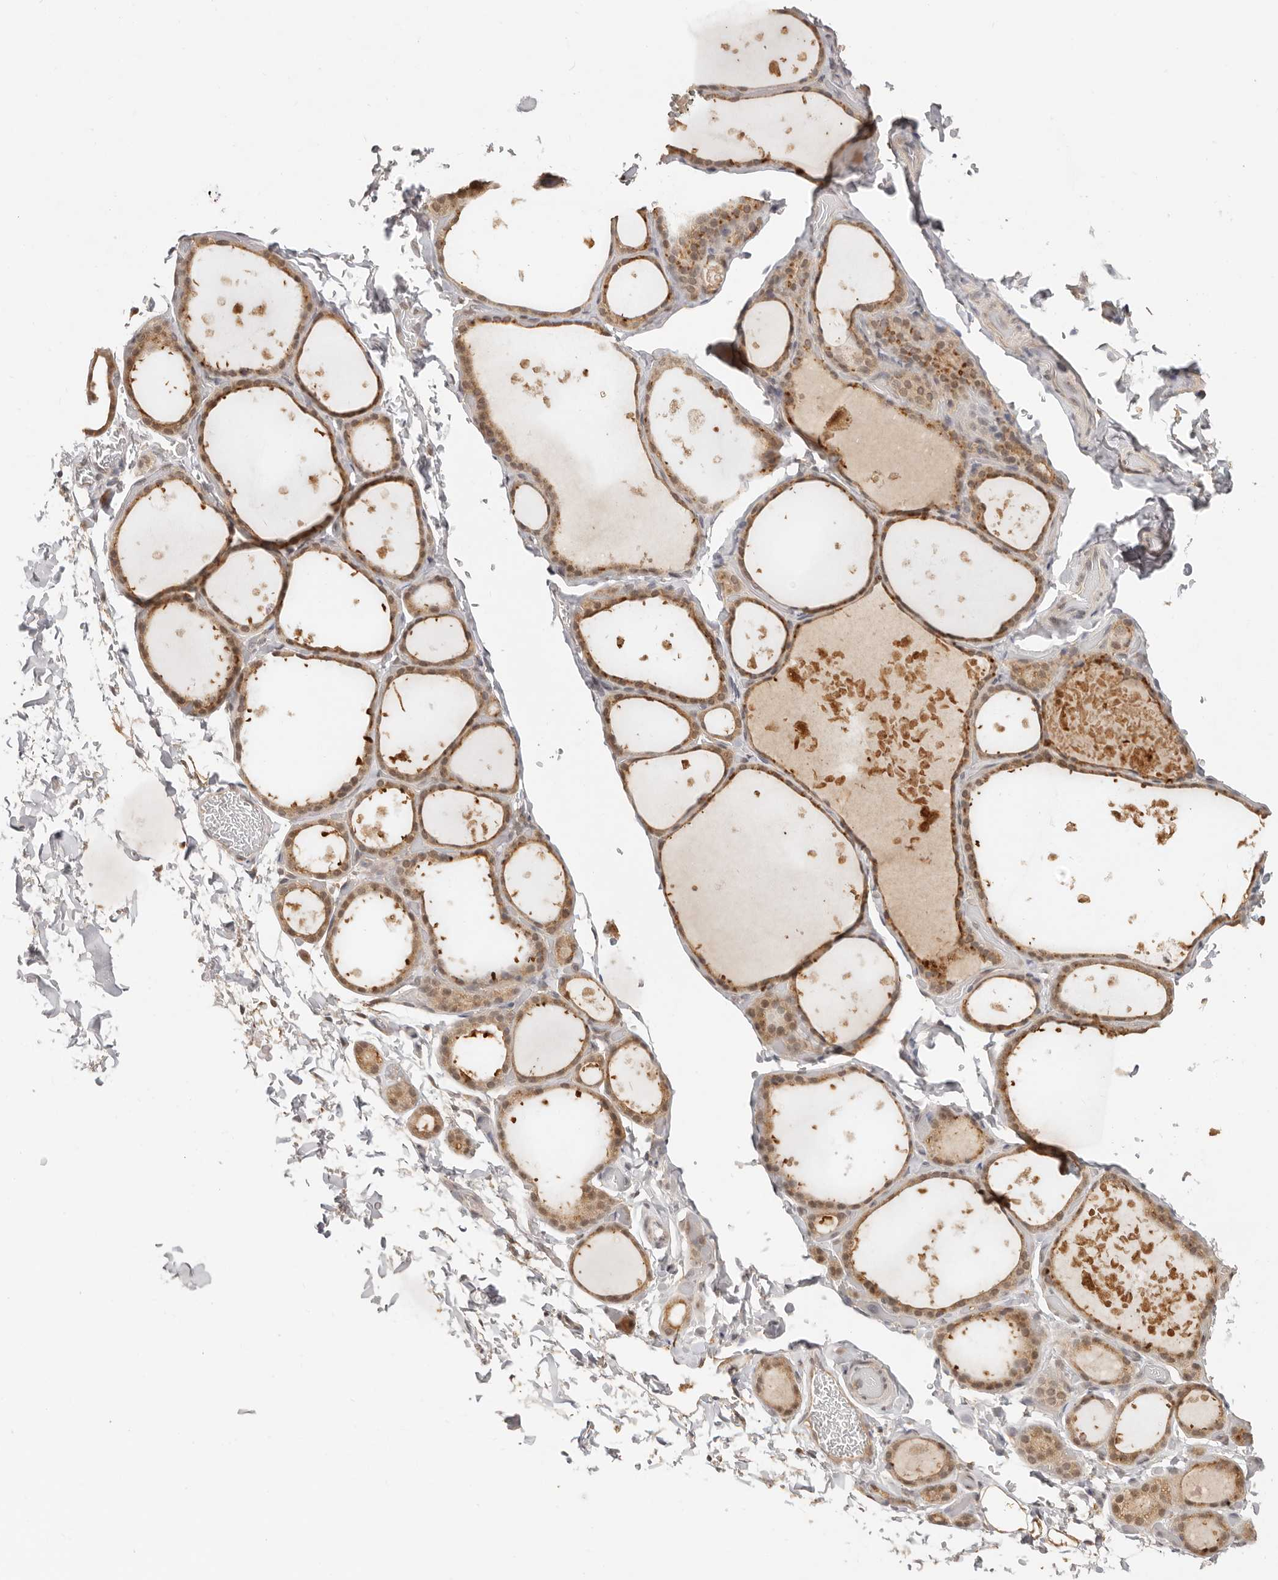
{"staining": {"intensity": "moderate", "quantity": ">75%", "location": "cytoplasmic/membranous"}, "tissue": "thyroid gland", "cell_type": "Glandular cells", "image_type": "normal", "snomed": [{"axis": "morphology", "description": "Normal tissue, NOS"}, {"axis": "topography", "description": "Thyroid gland"}], "caption": "This histopathology image exhibits normal thyroid gland stained with immunohistochemistry (IHC) to label a protein in brown. The cytoplasmic/membranous of glandular cells show moderate positivity for the protein. Nuclei are counter-stained blue.", "gene": "PSMA5", "patient": {"sex": "female", "age": 44}}